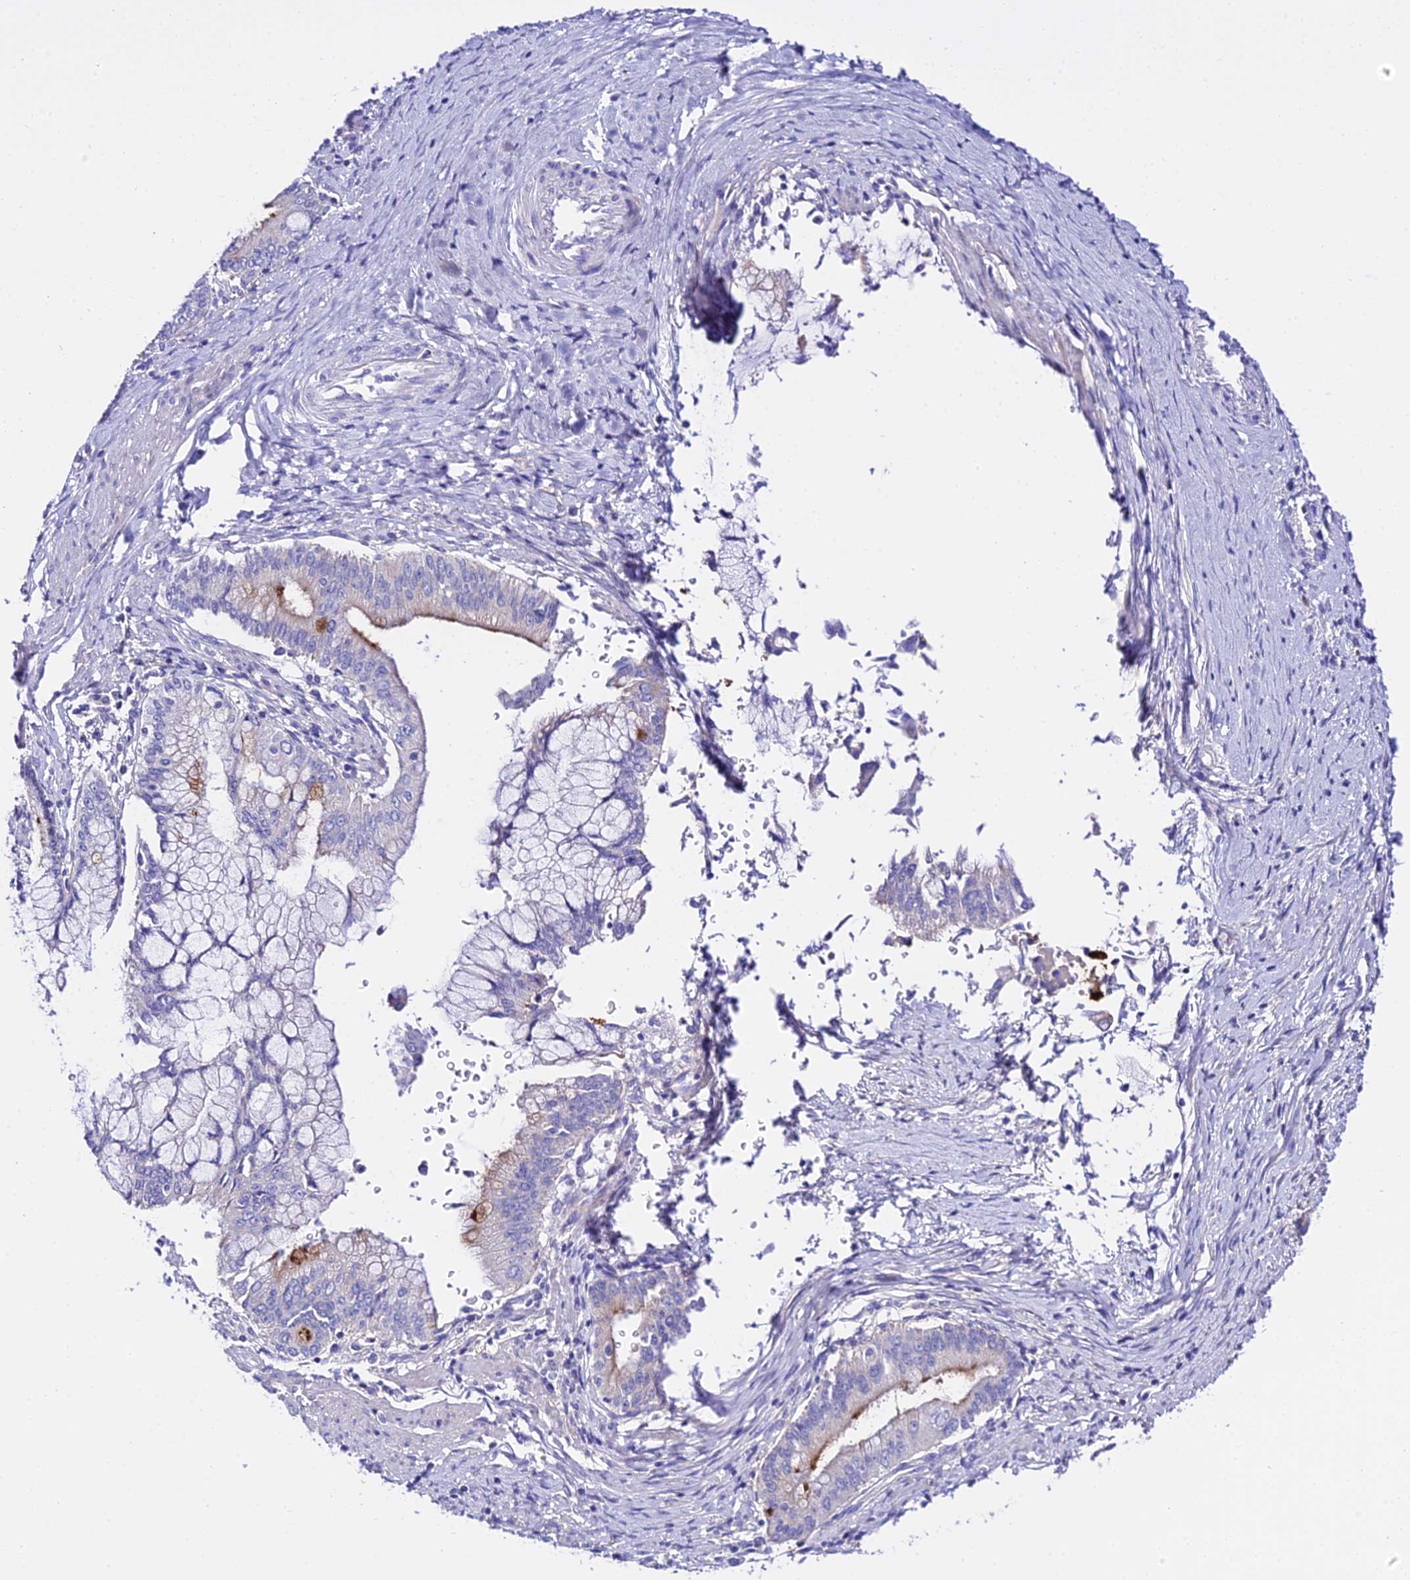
{"staining": {"intensity": "moderate", "quantity": "<25%", "location": "cytoplasmic/membranous"}, "tissue": "pancreatic cancer", "cell_type": "Tumor cells", "image_type": "cancer", "snomed": [{"axis": "morphology", "description": "Adenocarcinoma, NOS"}, {"axis": "topography", "description": "Pancreas"}], "caption": "The image exhibits staining of pancreatic cancer, revealing moderate cytoplasmic/membranous protein staining (brown color) within tumor cells.", "gene": "TMEM117", "patient": {"sex": "male", "age": 46}}